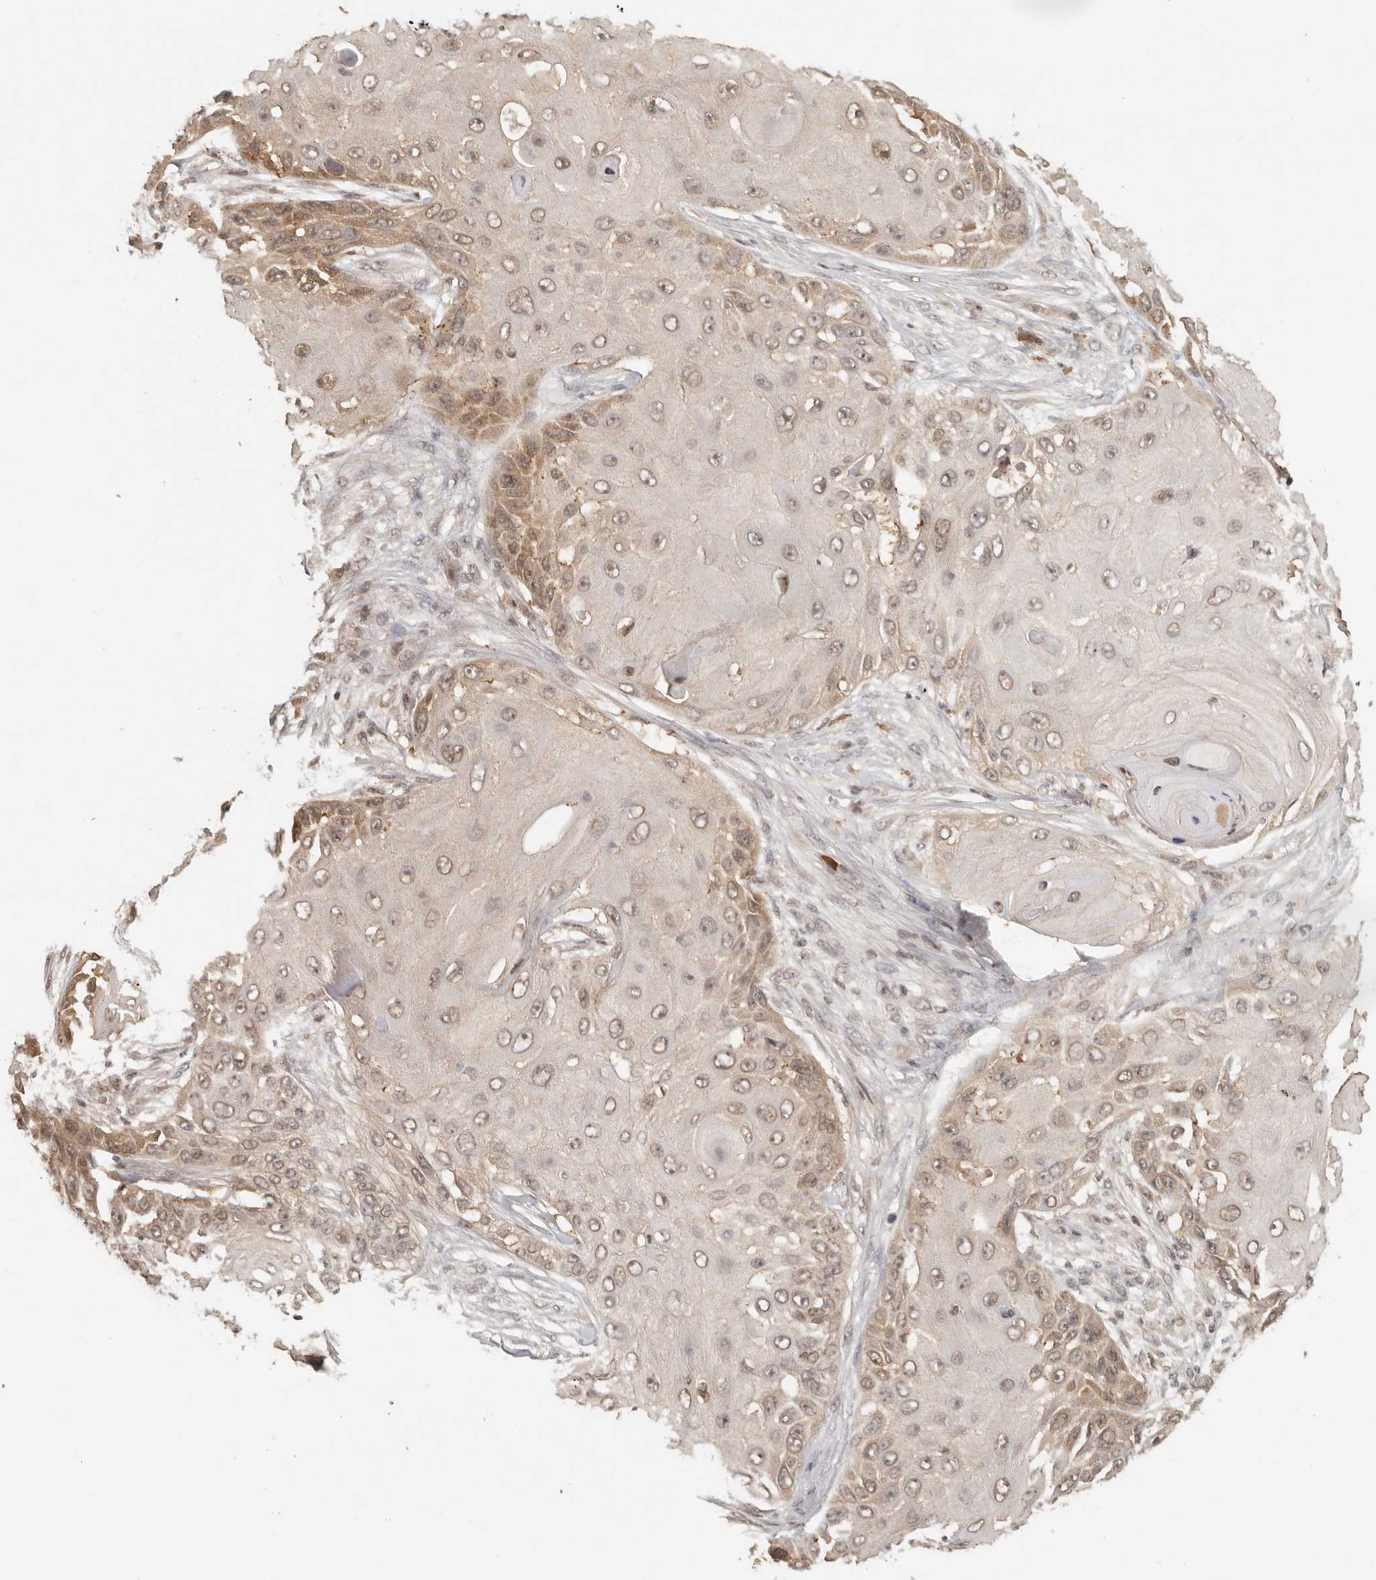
{"staining": {"intensity": "weak", "quantity": "25%-75%", "location": "nuclear"}, "tissue": "skin cancer", "cell_type": "Tumor cells", "image_type": "cancer", "snomed": [{"axis": "morphology", "description": "Squamous cell carcinoma, NOS"}, {"axis": "topography", "description": "Skin"}], "caption": "Tumor cells show low levels of weak nuclear positivity in about 25%-75% of cells in skin cancer (squamous cell carcinoma).", "gene": "PSMA5", "patient": {"sex": "female", "age": 44}}